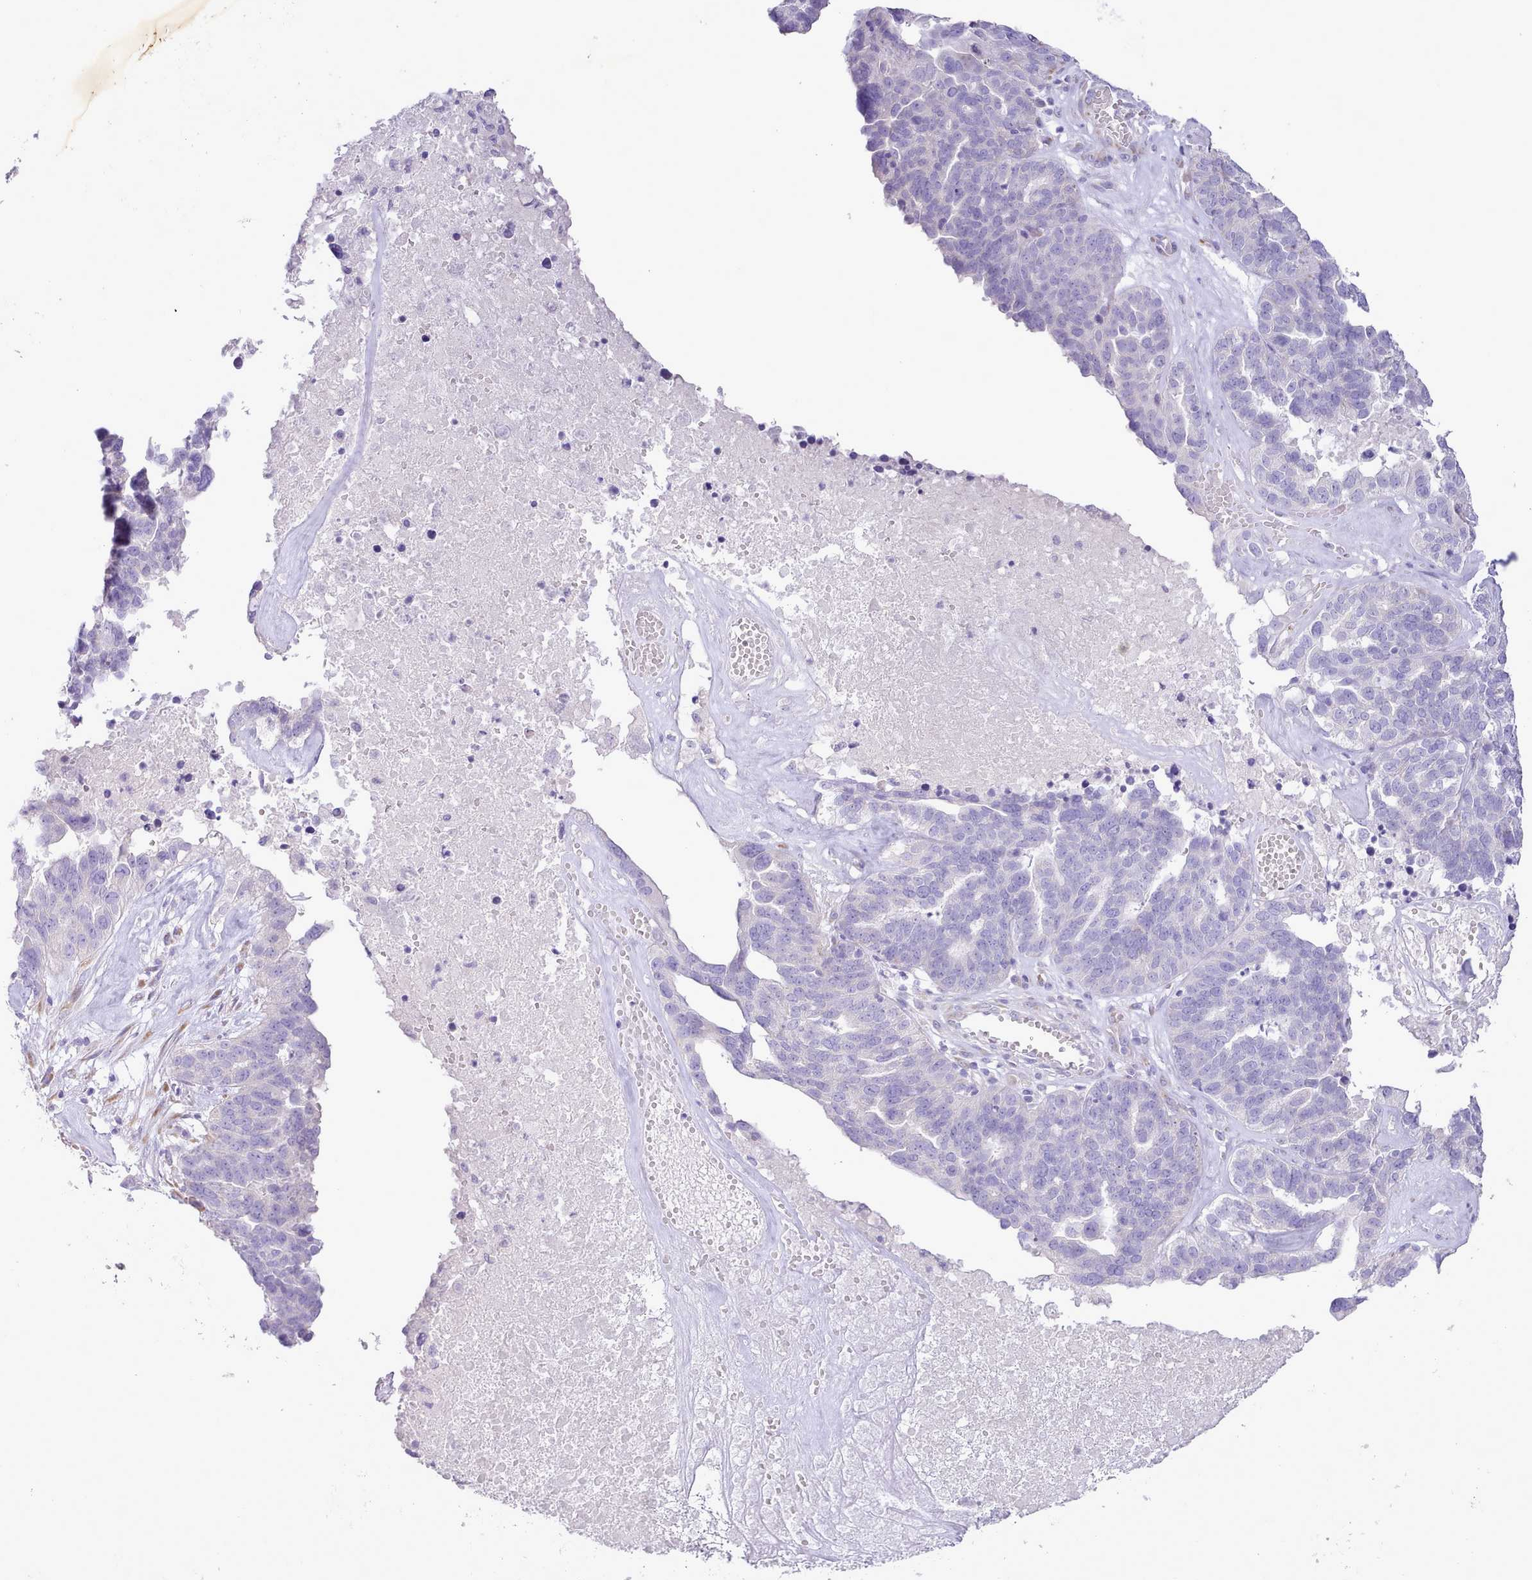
{"staining": {"intensity": "negative", "quantity": "none", "location": "none"}, "tissue": "ovarian cancer", "cell_type": "Tumor cells", "image_type": "cancer", "snomed": [{"axis": "morphology", "description": "Cystadenocarcinoma, serous, NOS"}, {"axis": "topography", "description": "Ovary"}], "caption": "Immunohistochemical staining of human serous cystadenocarcinoma (ovarian) exhibits no significant staining in tumor cells.", "gene": "CCL1", "patient": {"sex": "female", "age": 59}}